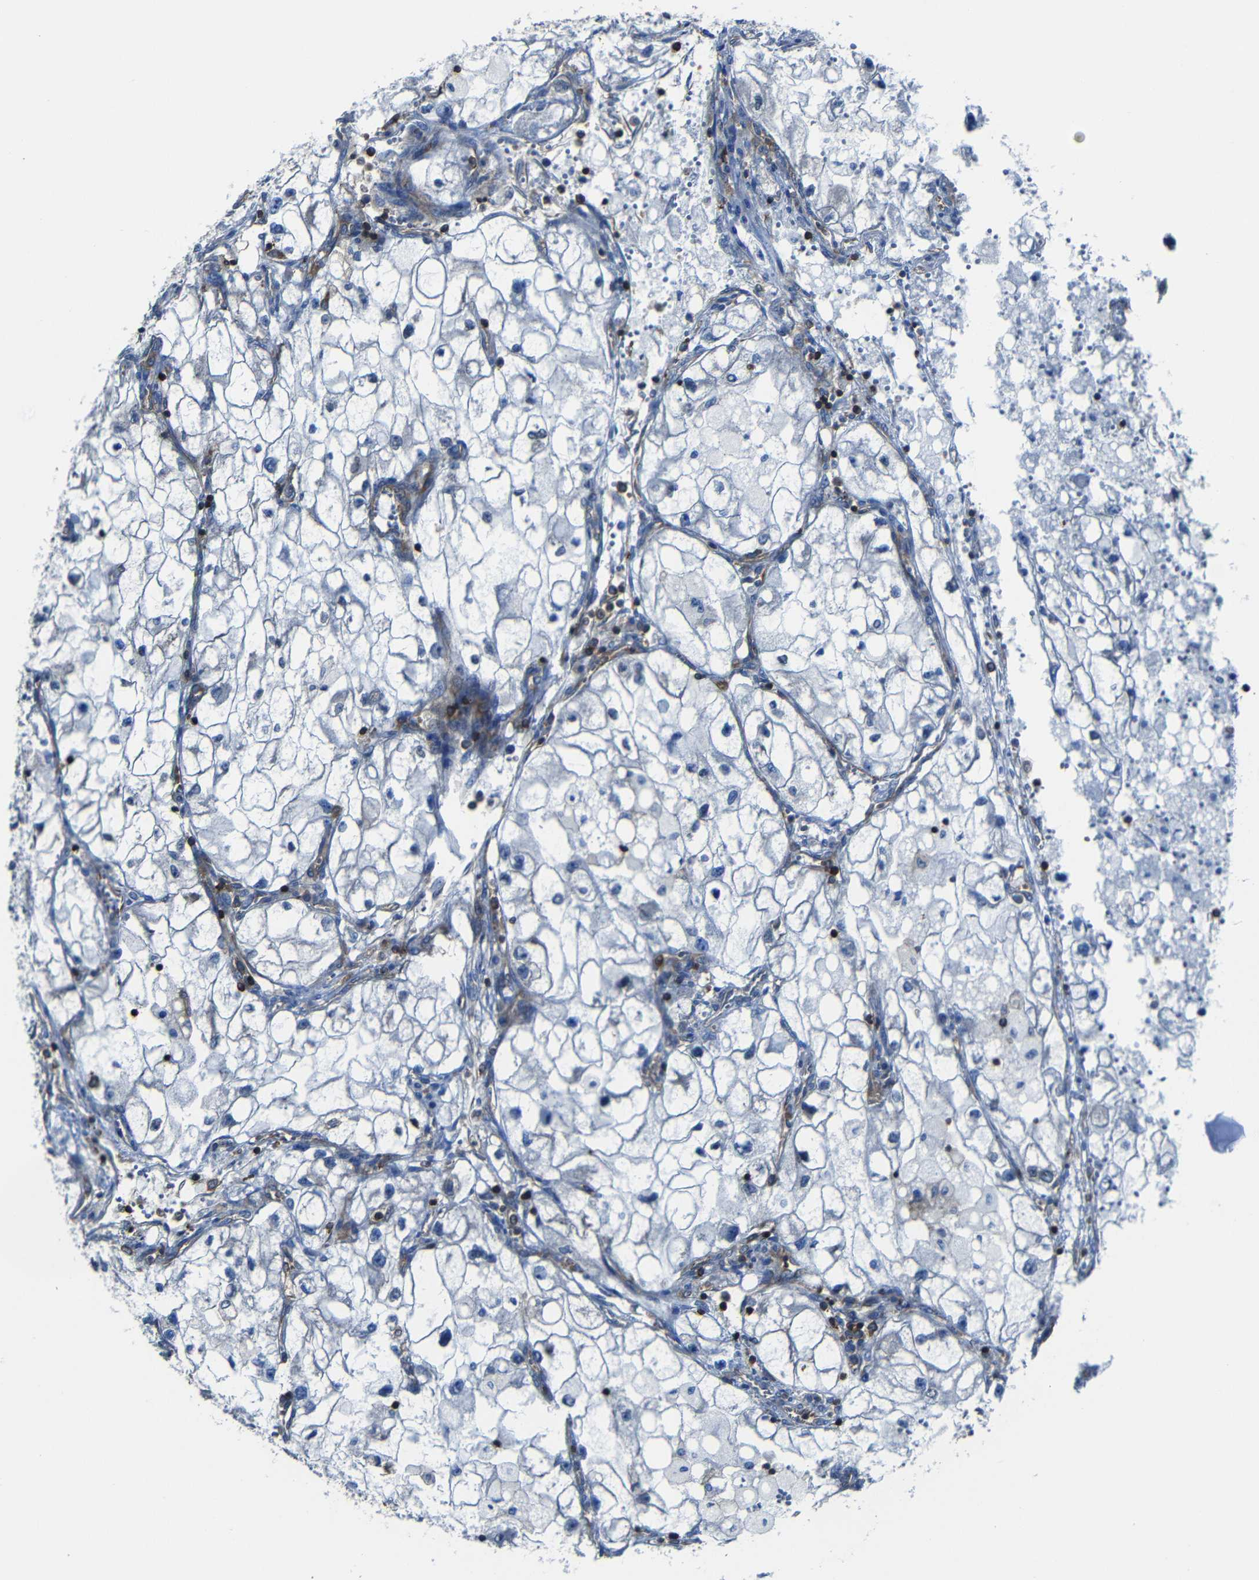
{"staining": {"intensity": "negative", "quantity": "none", "location": "none"}, "tissue": "renal cancer", "cell_type": "Tumor cells", "image_type": "cancer", "snomed": [{"axis": "morphology", "description": "Adenocarcinoma, NOS"}, {"axis": "topography", "description": "Kidney"}], "caption": "This is an immunohistochemistry (IHC) micrograph of adenocarcinoma (renal). There is no positivity in tumor cells.", "gene": "ARHGEF1", "patient": {"sex": "female", "age": 70}}